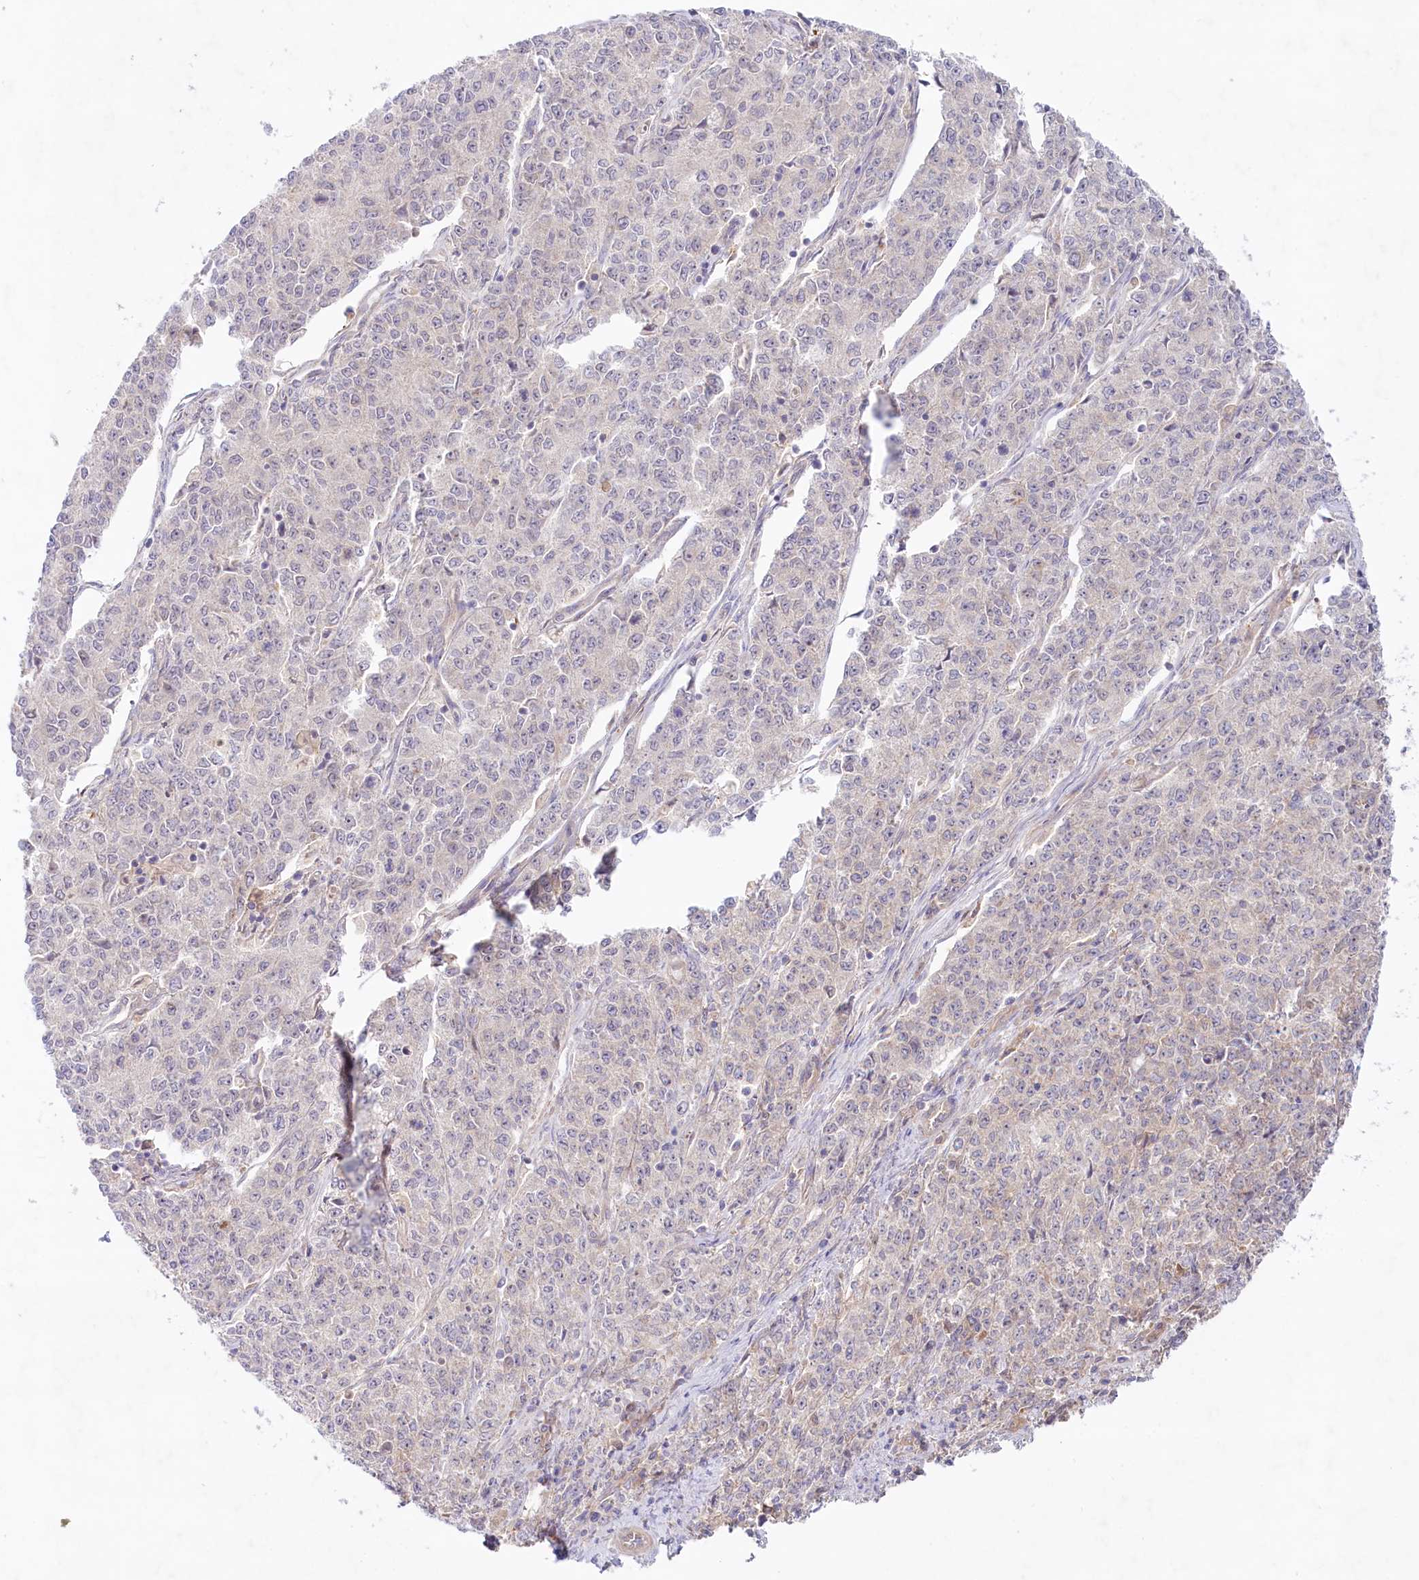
{"staining": {"intensity": "negative", "quantity": "none", "location": "none"}, "tissue": "endometrial cancer", "cell_type": "Tumor cells", "image_type": "cancer", "snomed": [{"axis": "morphology", "description": "Adenocarcinoma, NOS"}, {"axis": "topography", "description": "Endometrium"}], "caption": "Tumor cells show no significant positivity in endometrial adenocarcinoma.", "gene": "TNIP1", "patient": {"sex": "female", "age": 50}}